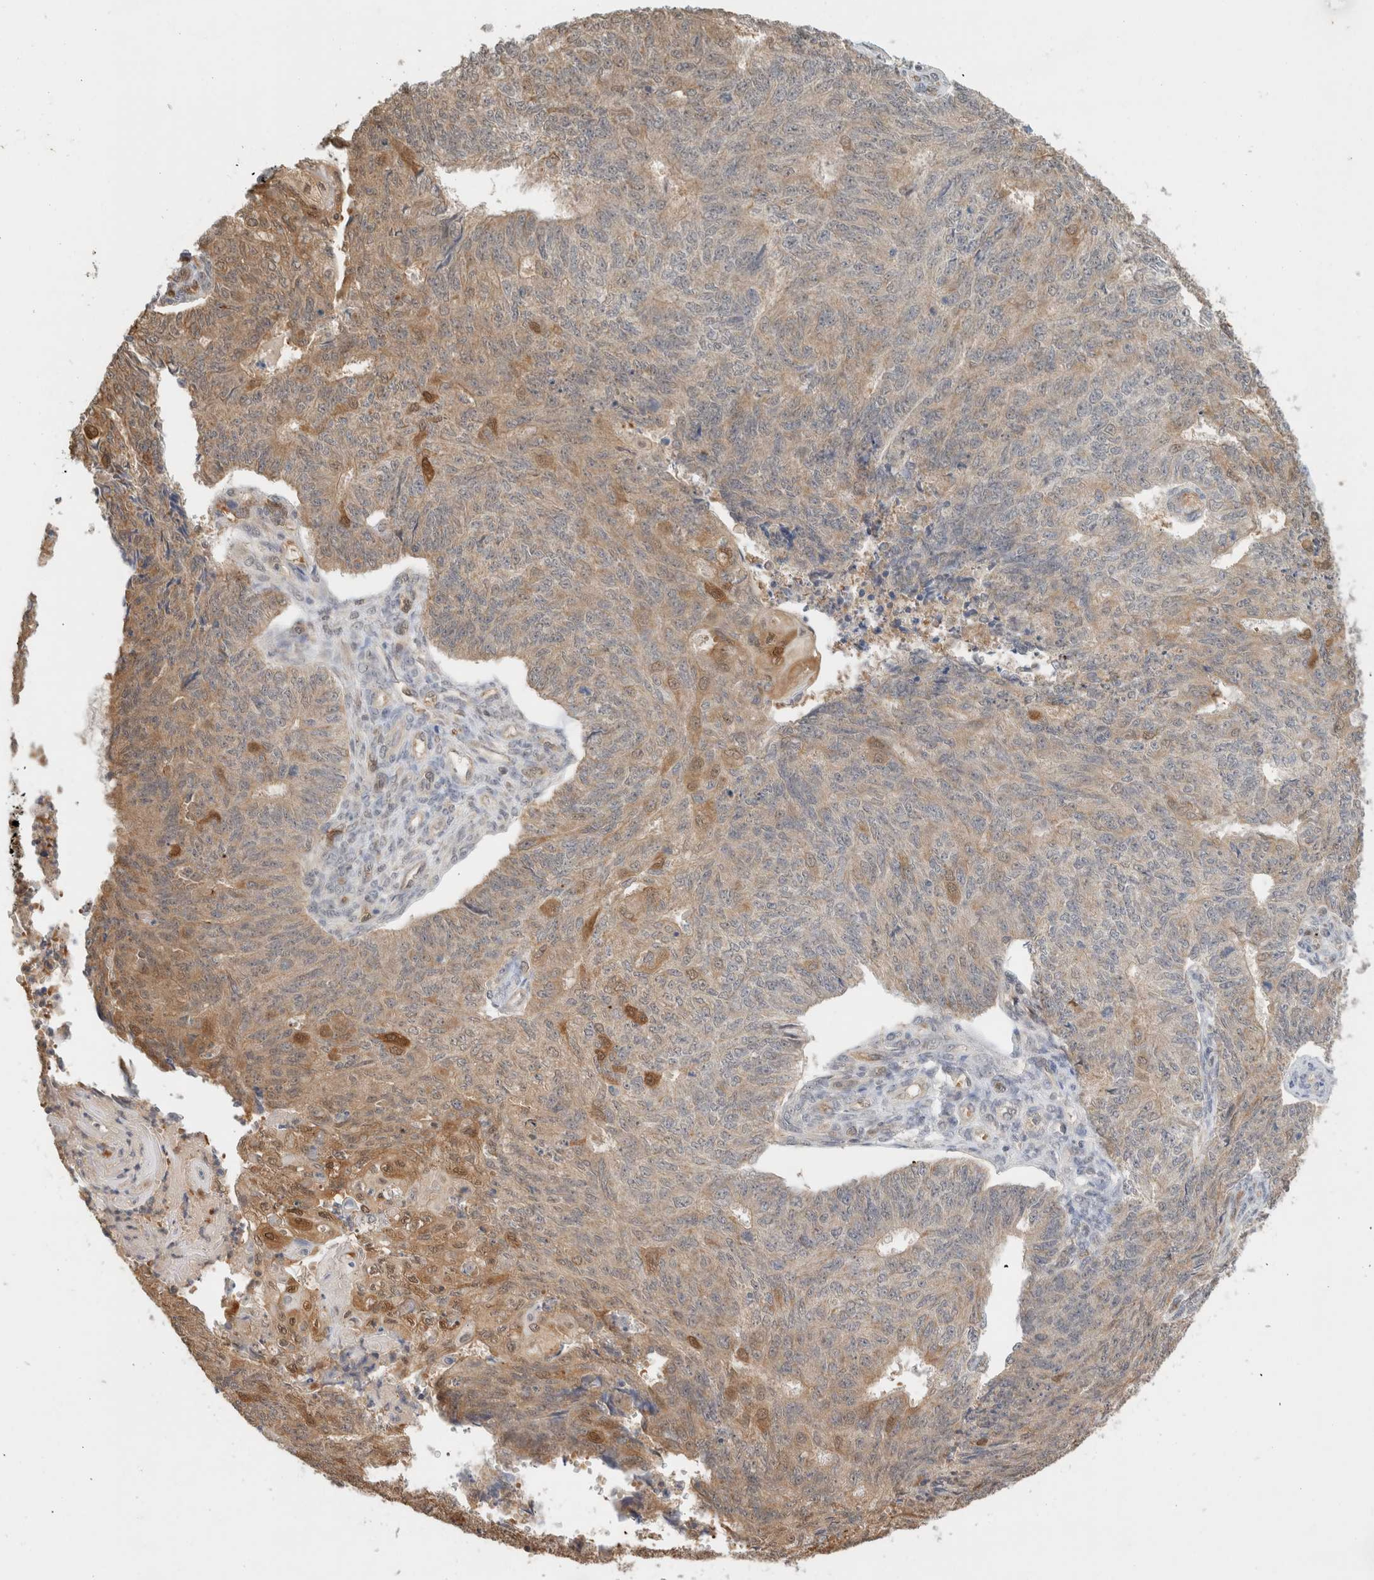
{"staining": {"intensity": "weak", "quantity": "25%-75%", "location": "cytoplasmic/membranous"}, "tissue": "endometrial cancer", "cell_type": "Tumor cells", "image_type": "cancer", "snomed": [{"axis": "morphology", "description": "Adenocarcinoma, NOS"}, {"axis": "topography", "description": "Endometrium"}], "caption": "Tumor cells exhibit weak cytoplasmic/membranous positivity in approximately 25%-75% of cells in adenocarcinoma (endometrial).", "gene": "CA13", "patient": {"sex": "female", "age": 32}}